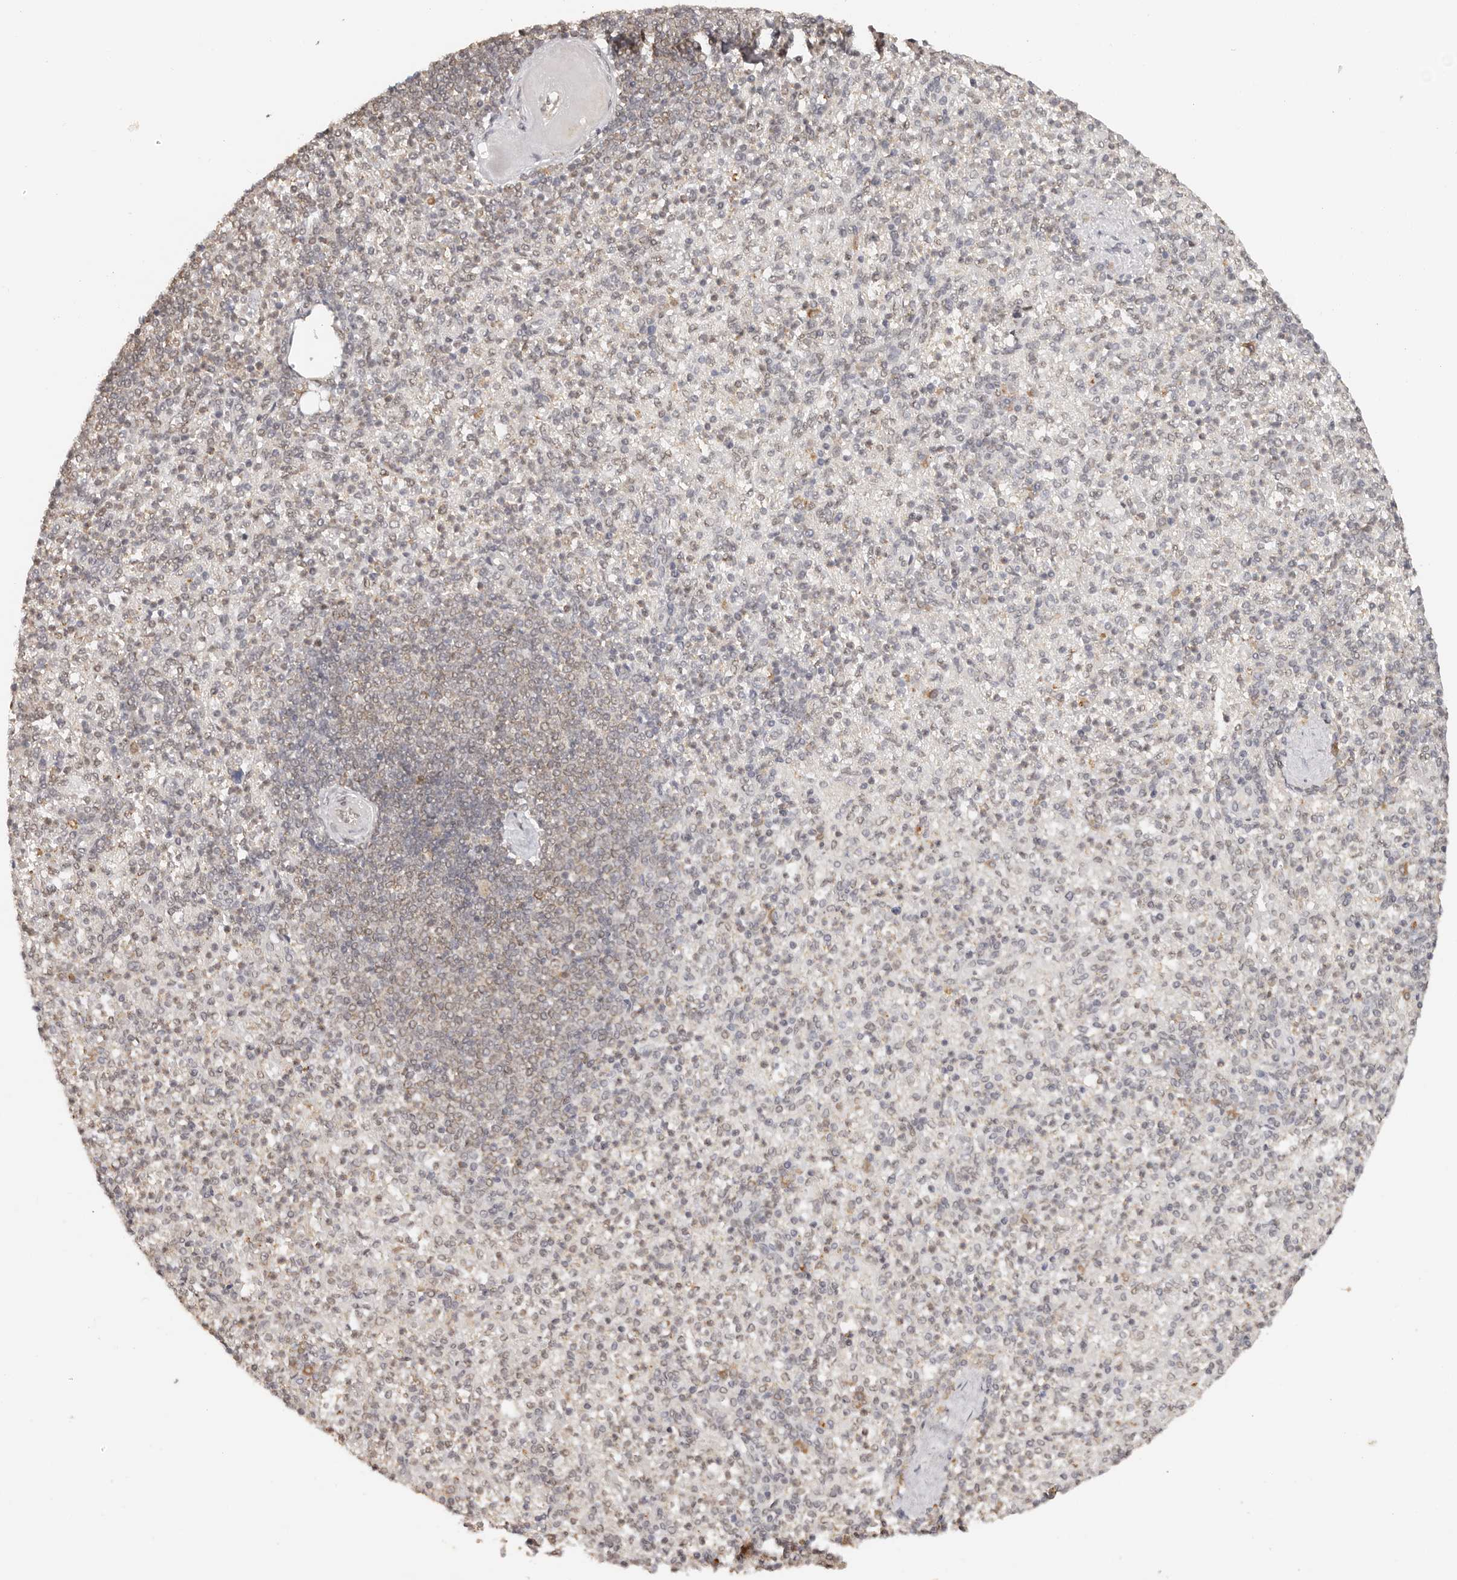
{"staining": {"intensity": "moderate", "quantity": "<25%", "location": "cytoplasmic/membranous"}, "tissue": "spleen", "cell_type": "Cells in red pulp", "image_type": "normal", "snomed": [{"axis": "morphology", "description": "Normal tissue, NOS"}, {"axis": "topography", "description": "Spleen"}], "caption": "Benign spleen shows moderate cytoplasmic/membranous positivity in about <25% of cells in red pulp (DAB IHC, brown staining for protein, blue staining for nuclei)..", "gene": "SEC14L1", "patient": {"sex": "female", "age": 74}}